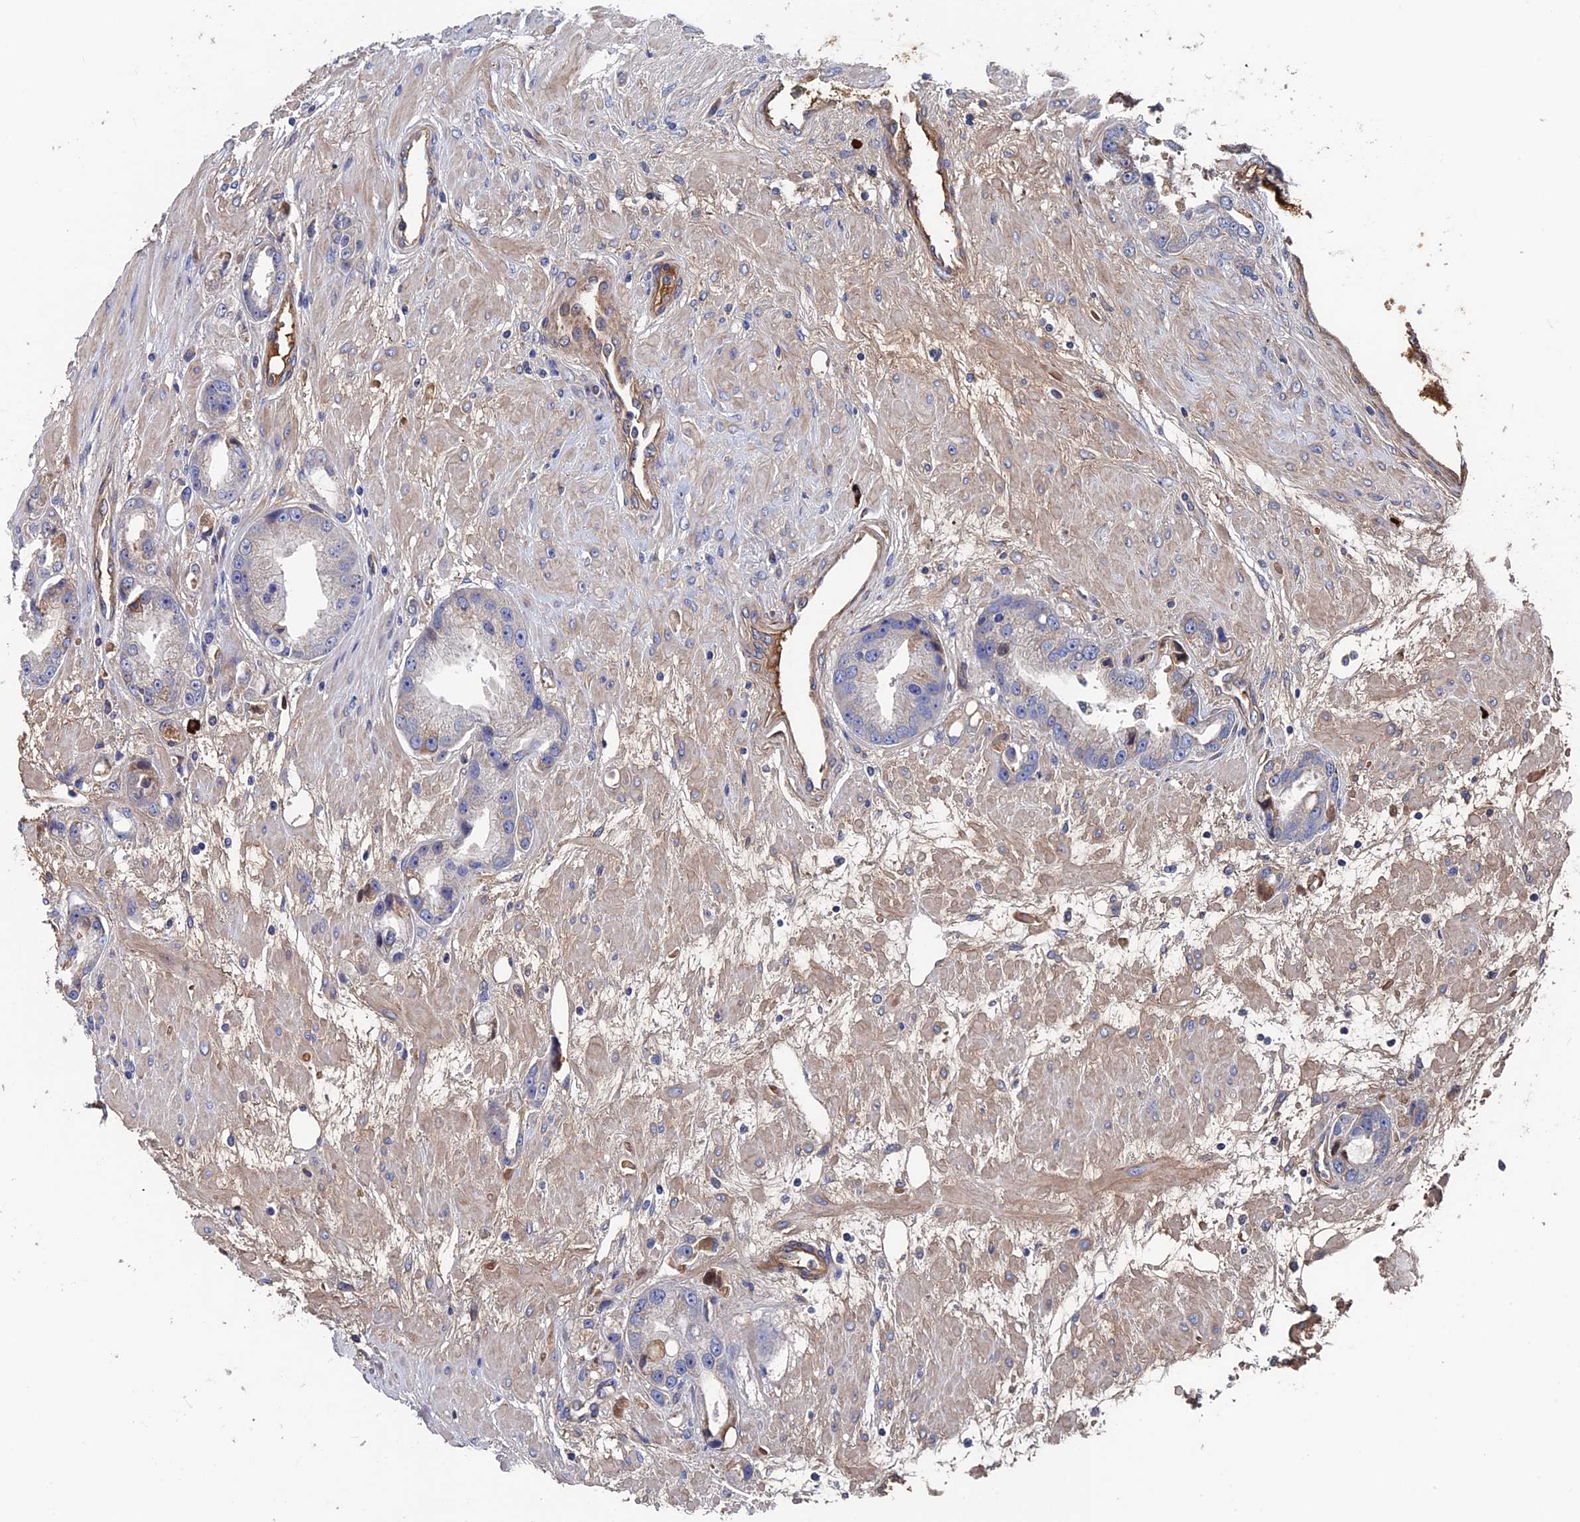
{"staining": {"intensity": "weak", "quantity": "<25%", "location": "cytoplasmic/membranous"}, "tissue": "prostate cancer", "cell_type": "Tumor cells", "image_type": "cancer", "snomed": [{"axis": "morphology", "description": "Adenocarcinoma, Low grade"}, {"axis": "topography", "description": "Prostate"}], "caption": "The image shows no staining of tumor cells in prostate adenocarcinoma (low-grade). Nuclei are stained in blue.", "gene": "RPUSD1", "patient": {"sex": "male", "age": 67}}